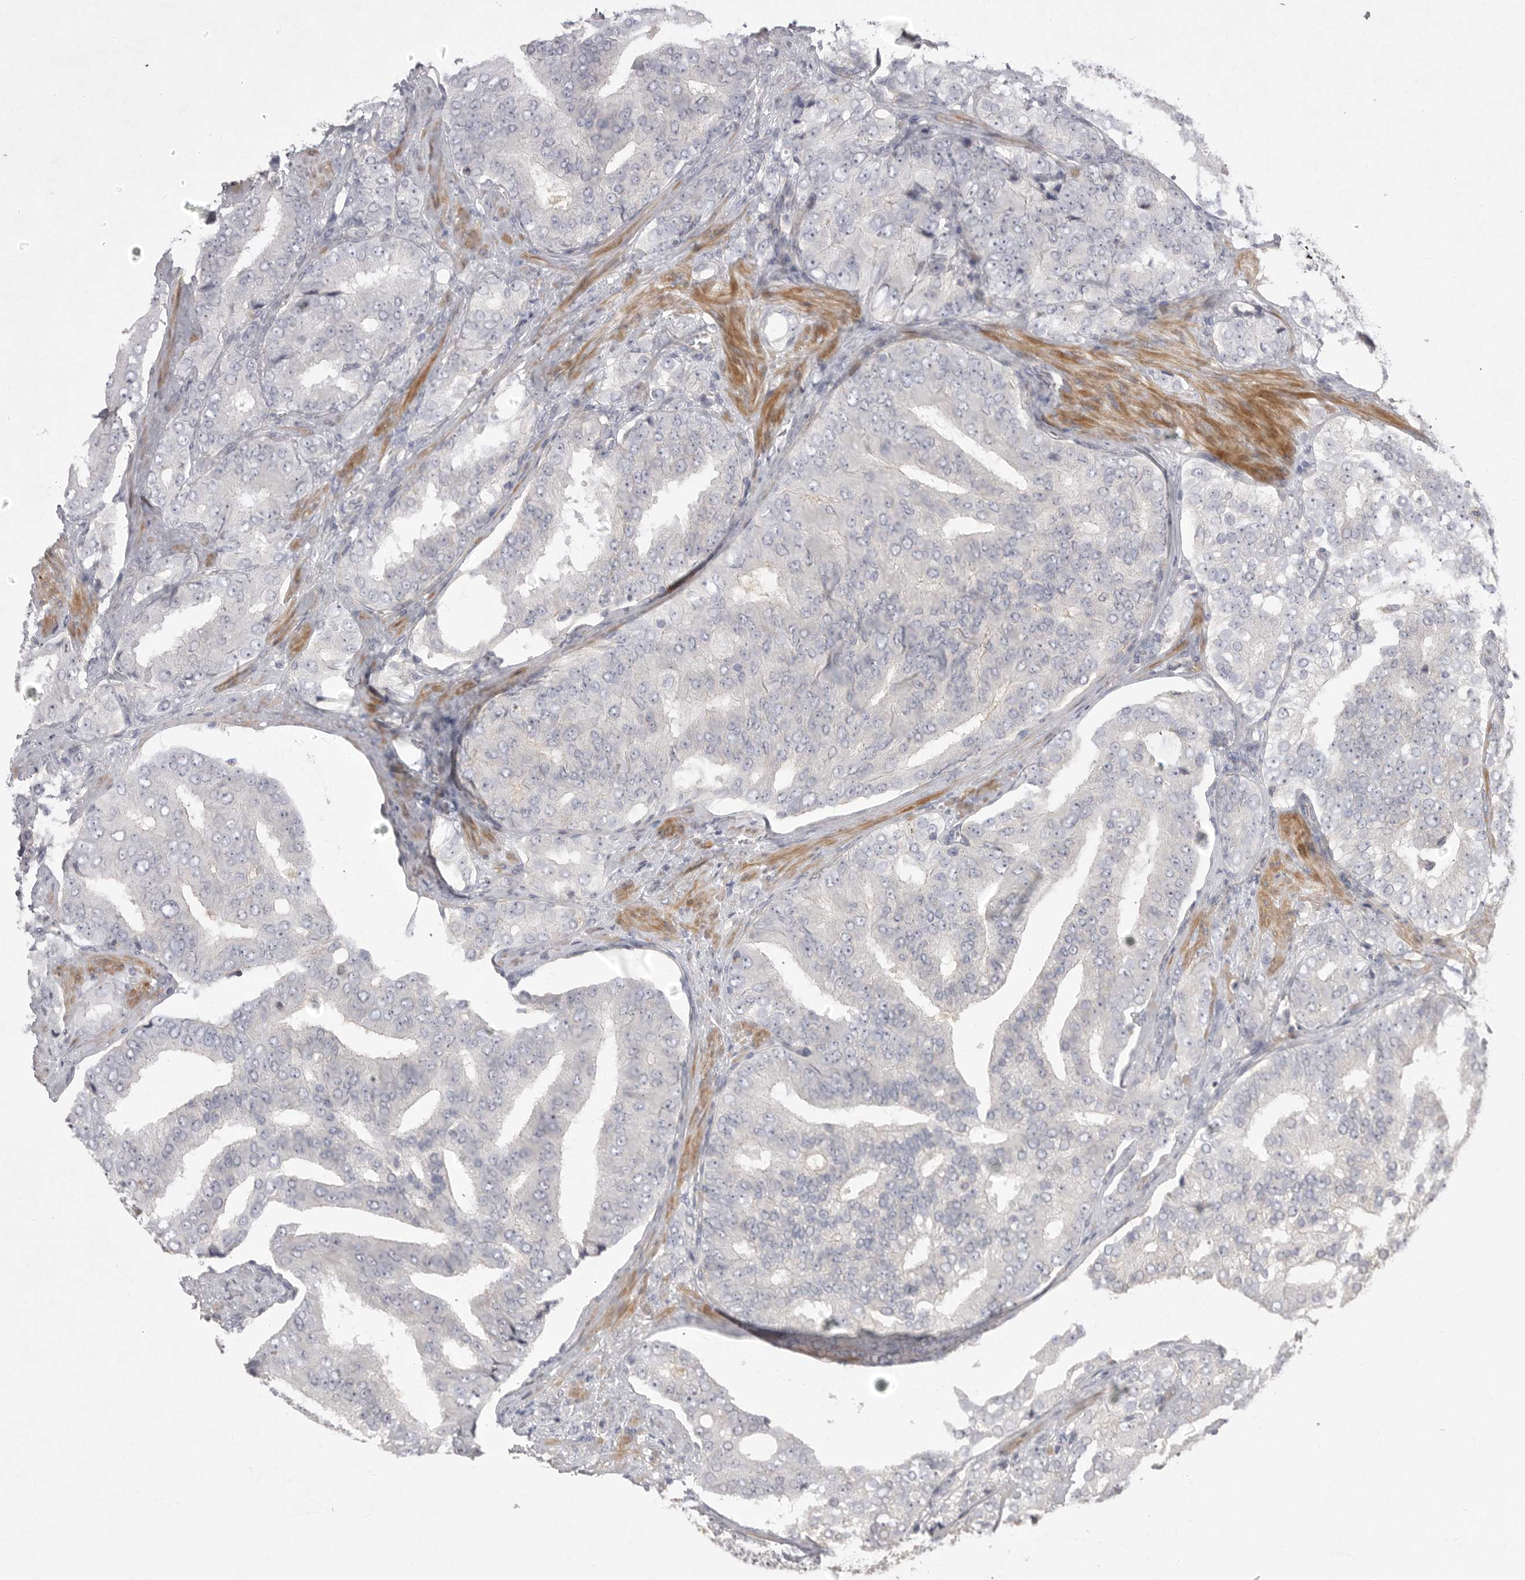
{"staining": {"intensity": "negative", "quantity": "none", "location": "none"}, "tissue": "prostate cancer", "cell_type": "Tumor cells", "image_type": "cancer", "snomed": [{"axis": "morphology", "description": "Adenocarcinoma, High grade"}, {"axis": "topography", "description": "Prostate"}], "caption": "There is no significant positivity in tumor cells of prostate high-grade adenocarcinoma.", "gene": "VANGL2", "patient": {"sex": "male", "age": 58}}